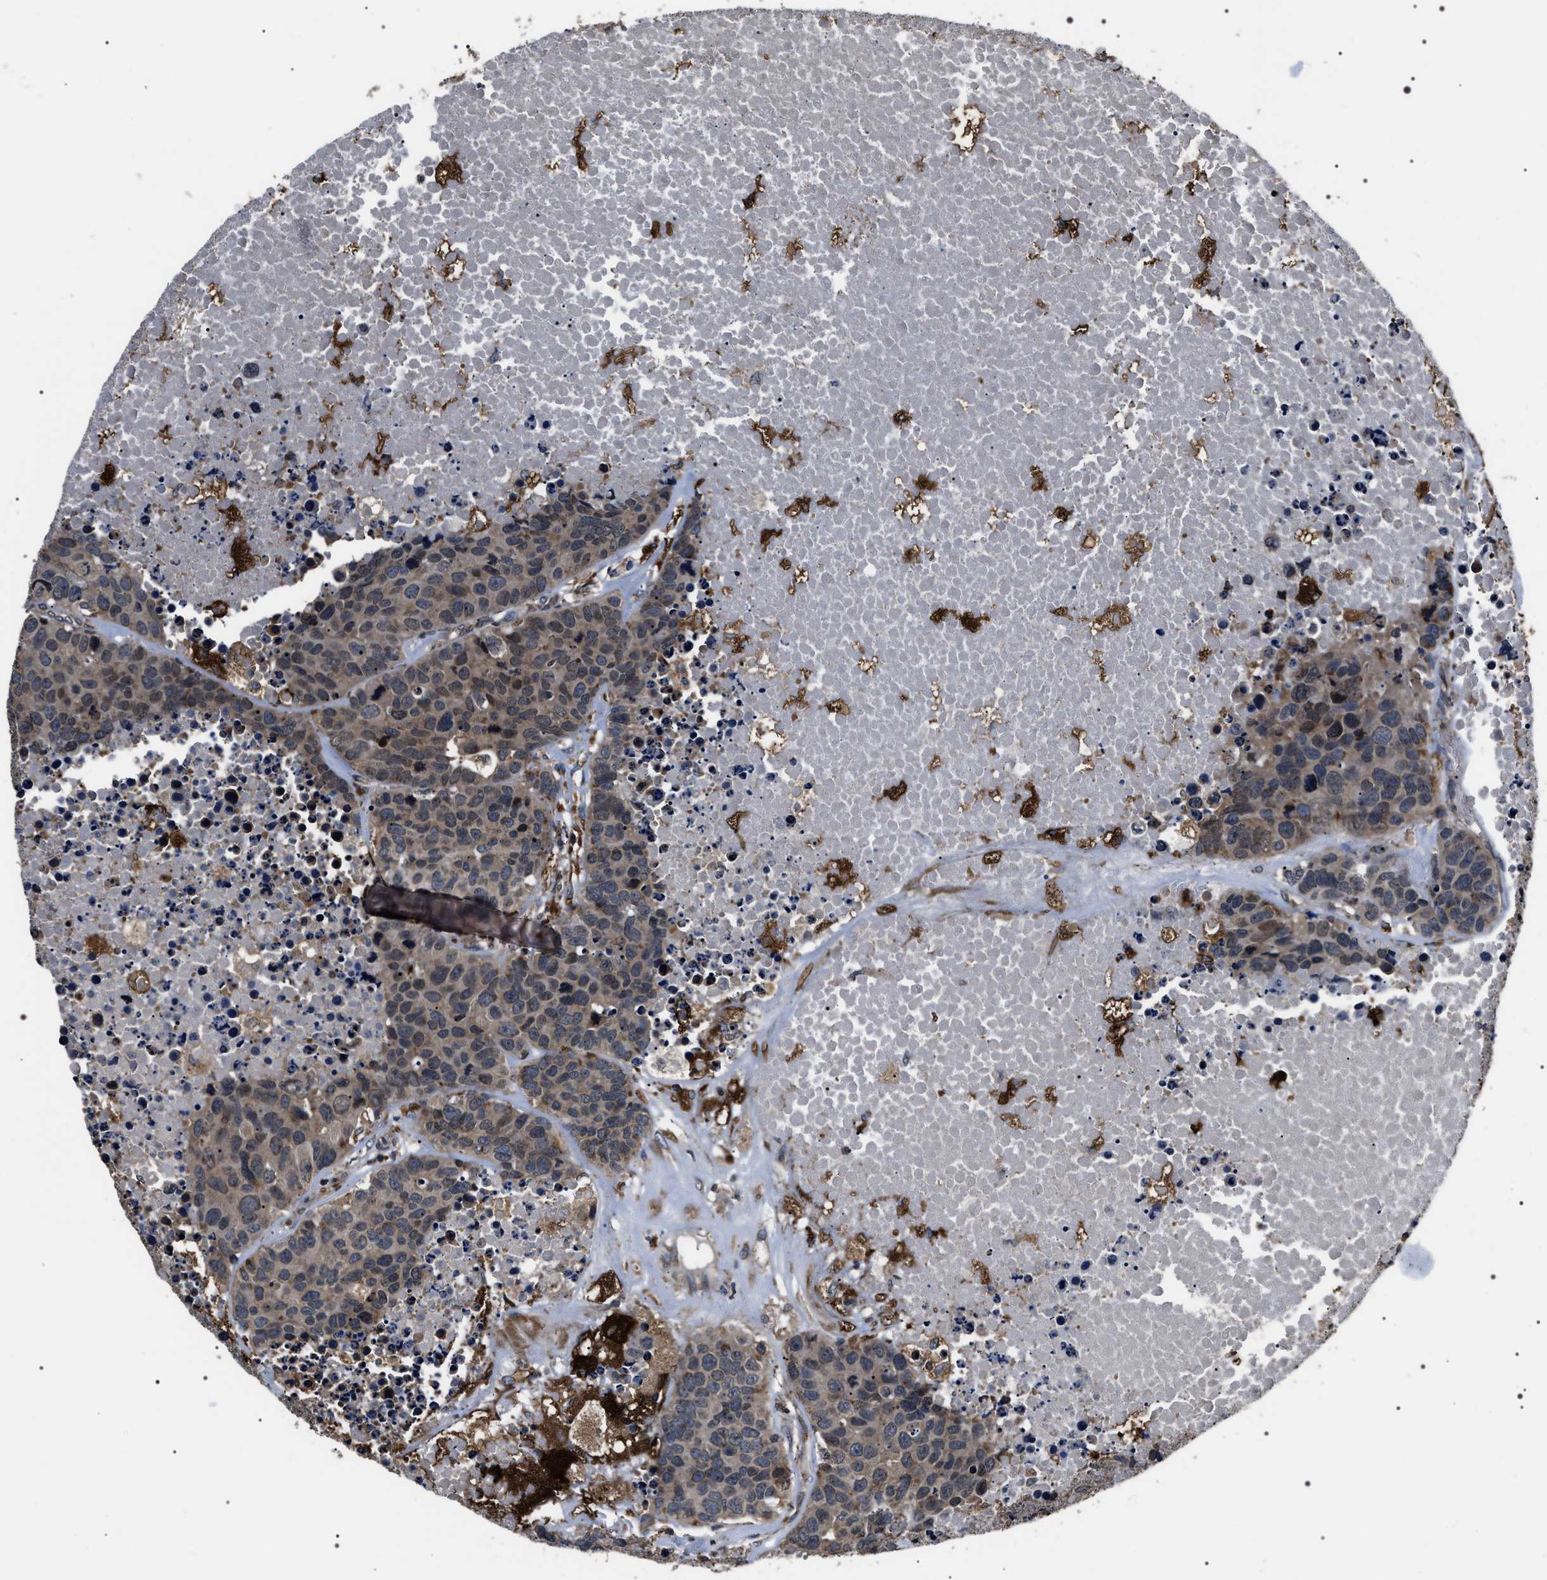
{"staining": {"intensity": "weak", "quantity": ">75%", "location": "cytoplasmic/membranous"}, "tissue": "carcinoid", "cell_type": "Tumor cells", "image_type": "cancer", "snomed": [{"axis": "morphology", "description": "Carcinoid, malignant, NOS"}, {"axis": "topography", "description": "Lung"}], "caption": "Carcinoid stained for a protein (brown) shows weak cytoplasmic/membranous positive expression in about >75% of tumor cells.", "gene": "SIPA1", "patient": {"sex": "male", "age": 60}}